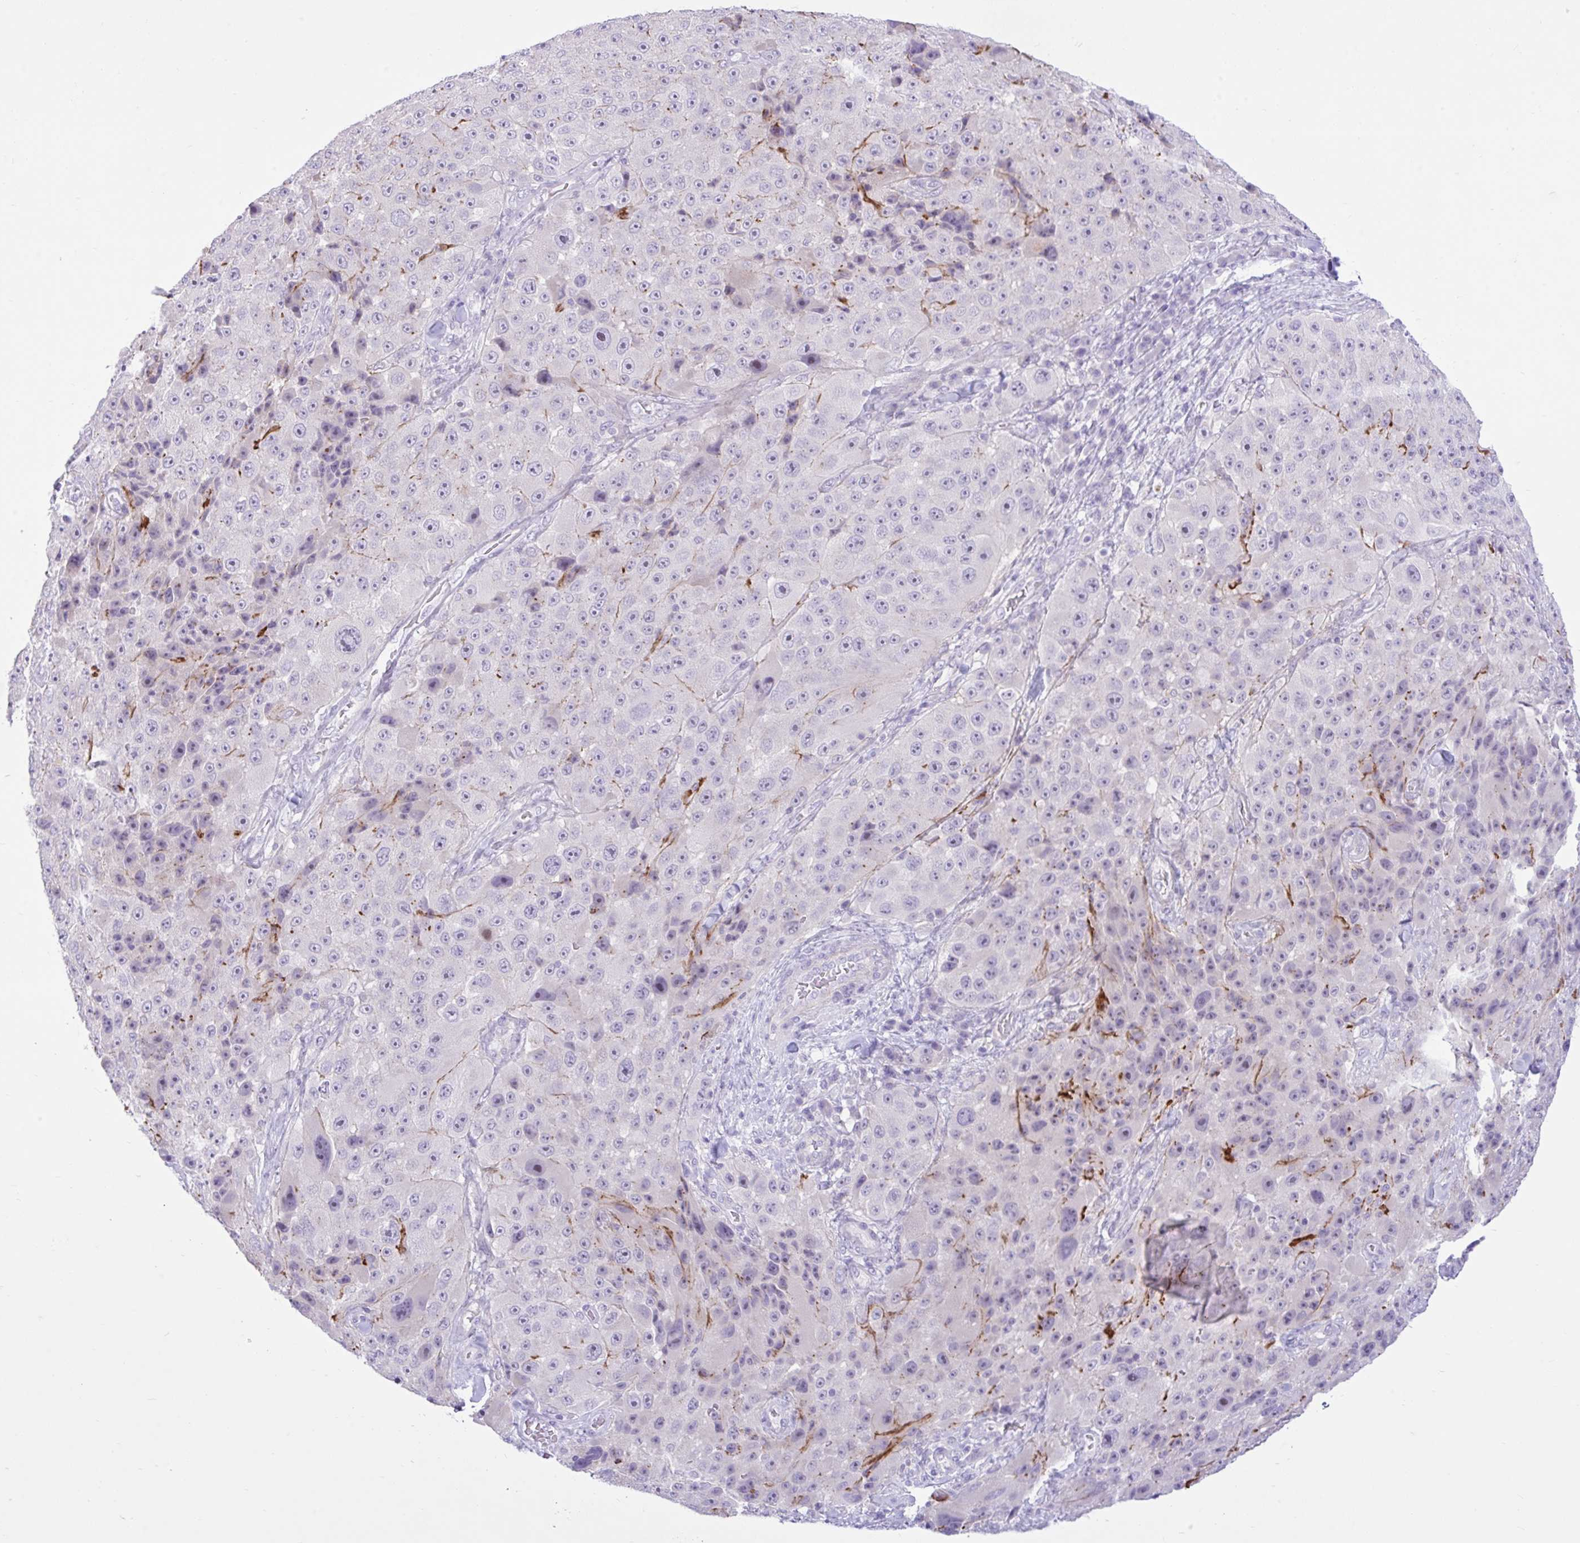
{"staining": {"intensity": "moderate", "quantity": "<25%", "location": "cytoplasmic/membranous"}, "tissue": "melanoma", "cell_type": "Tumor cells", "image_type": "cancer", "snomed": [{"axis": "morphology", "description": "Malignant melanoma, Metastatic site"}, {"axis": "topography", "description": "Lymph node"}], "caption": "Immunohistochemical staining of melanoma displays low levels of moderate cytoplasmic/membranous protein expression in approximately <25% of tumor cells. The staining was performed using DAB (3,3'-diaminobenzidine) to visualize the protein expression in brown, while the nuclei were stained in blue with hematoxylin (Magnification: 20x).", "gene": "ZNF101", "patient": {"sex": "male", "age": 62}}